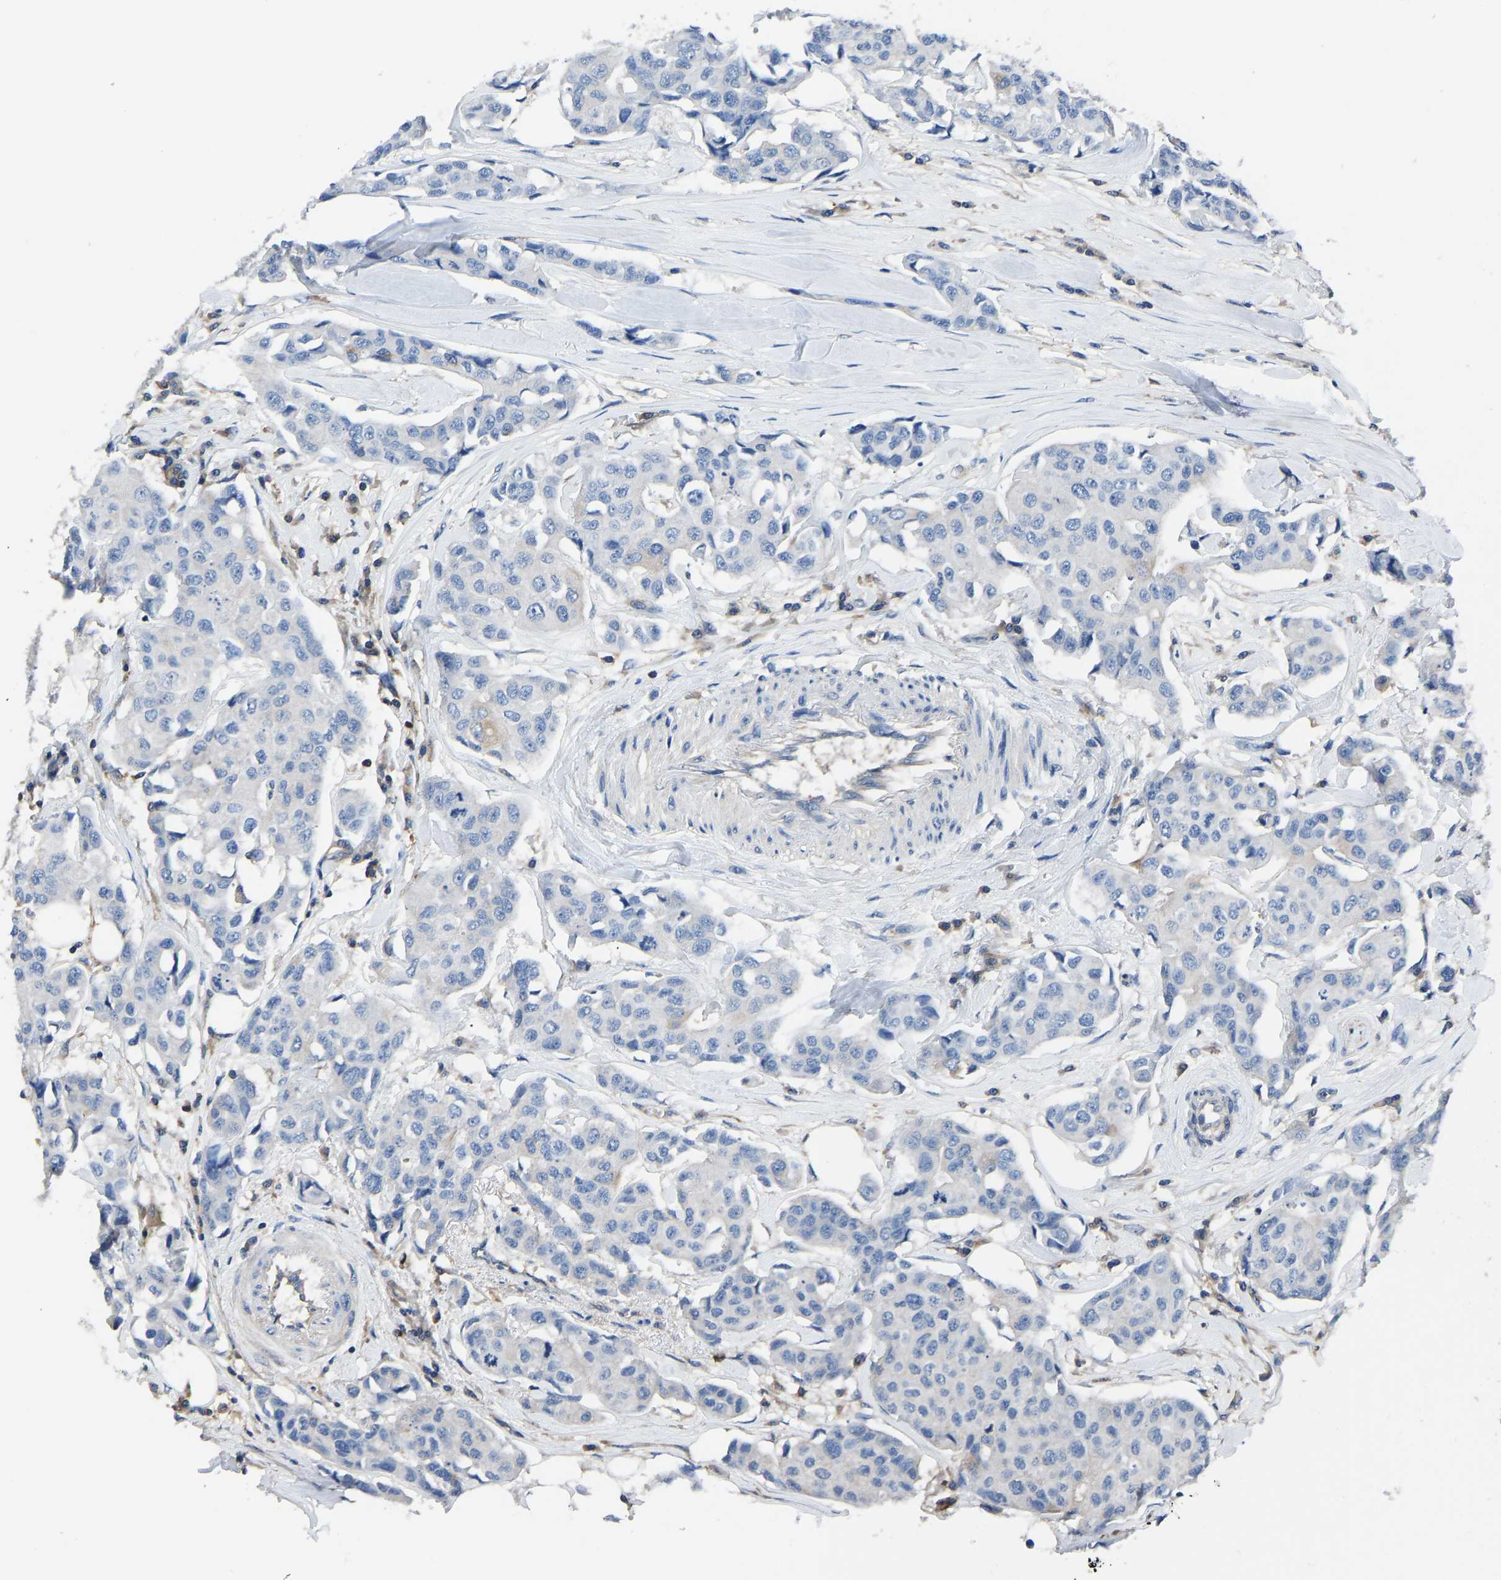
{"staining": {"intensity": "negative", "quantity": "none", "location": "none"}, "tissue": "breast cancer", "cell_type": "Tumor cells", "image_type": "cancer", "snomed": [{"axis": "morphology", "description": "Duct carcinoma"}, {"axis": "topography", "description": "Breast"}], "caption": "The immunohistochemistry photomicrograph has no significant expression in tumor cells of breast cancer tissue. (Immunohistochemistry (ihc), brightfield microscopy, high magnification).", "gene": "PRKAR1A", "patient": {"sex": "female", "age": 80}}